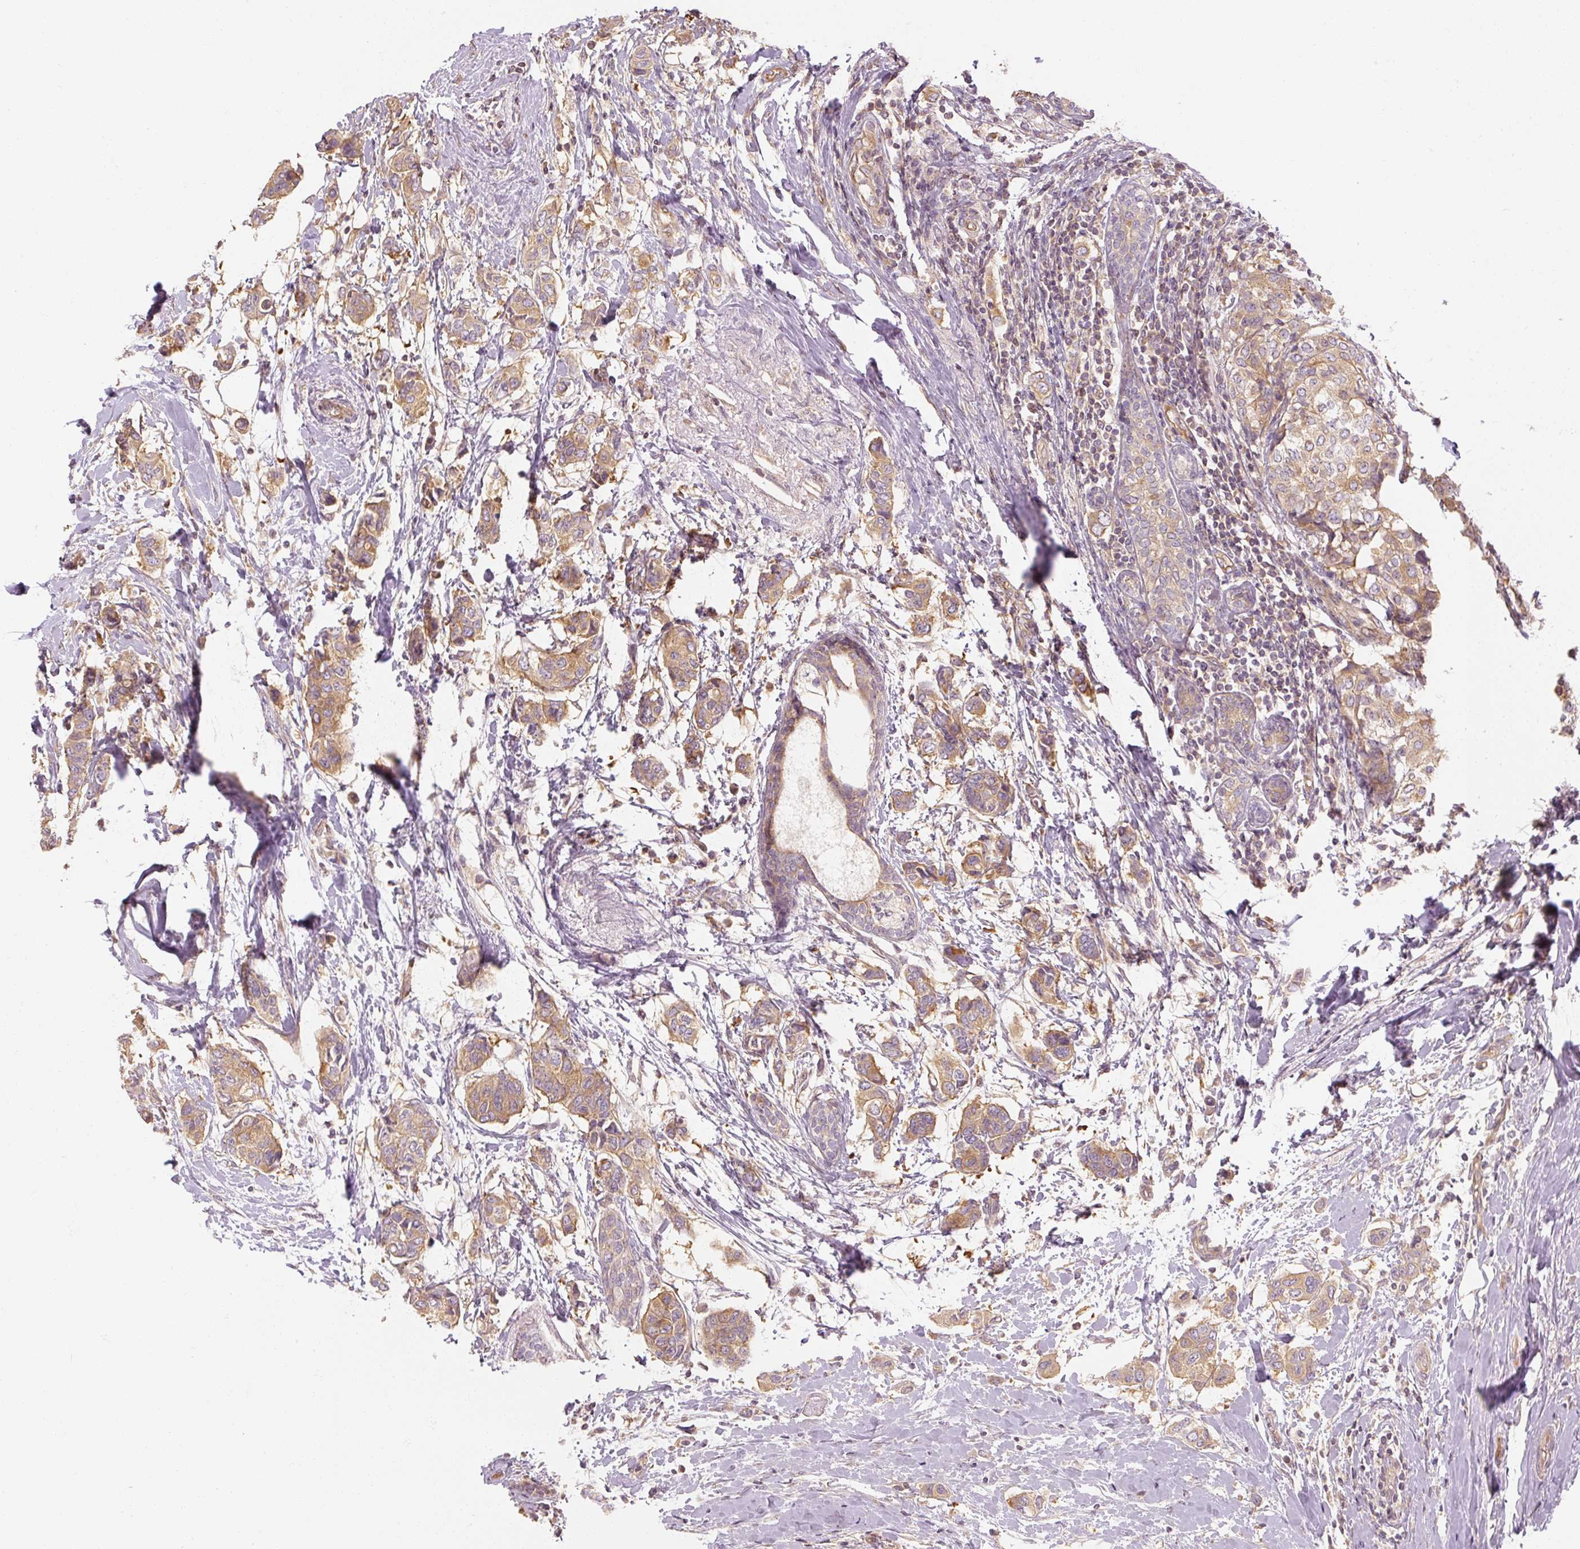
{"staining": {"intensity": "moderate", "quantity": ">75%", "location": "cytoplasmic/membranous"}, "tissue": "breast cancer", "cell_type": "Tumor cells", "image_type": "cancer", "snomed": [{"axis": "morphology", "description": "Lobular carcinoma"}, {"axis": "topography", "description": "Breast"}], "caption": "Breast cancer stained with a protein marker exhibits moderate staining in tumor cells.", "gene": "RB1CC1", "patient": {"sex": "female", "age": 51}}